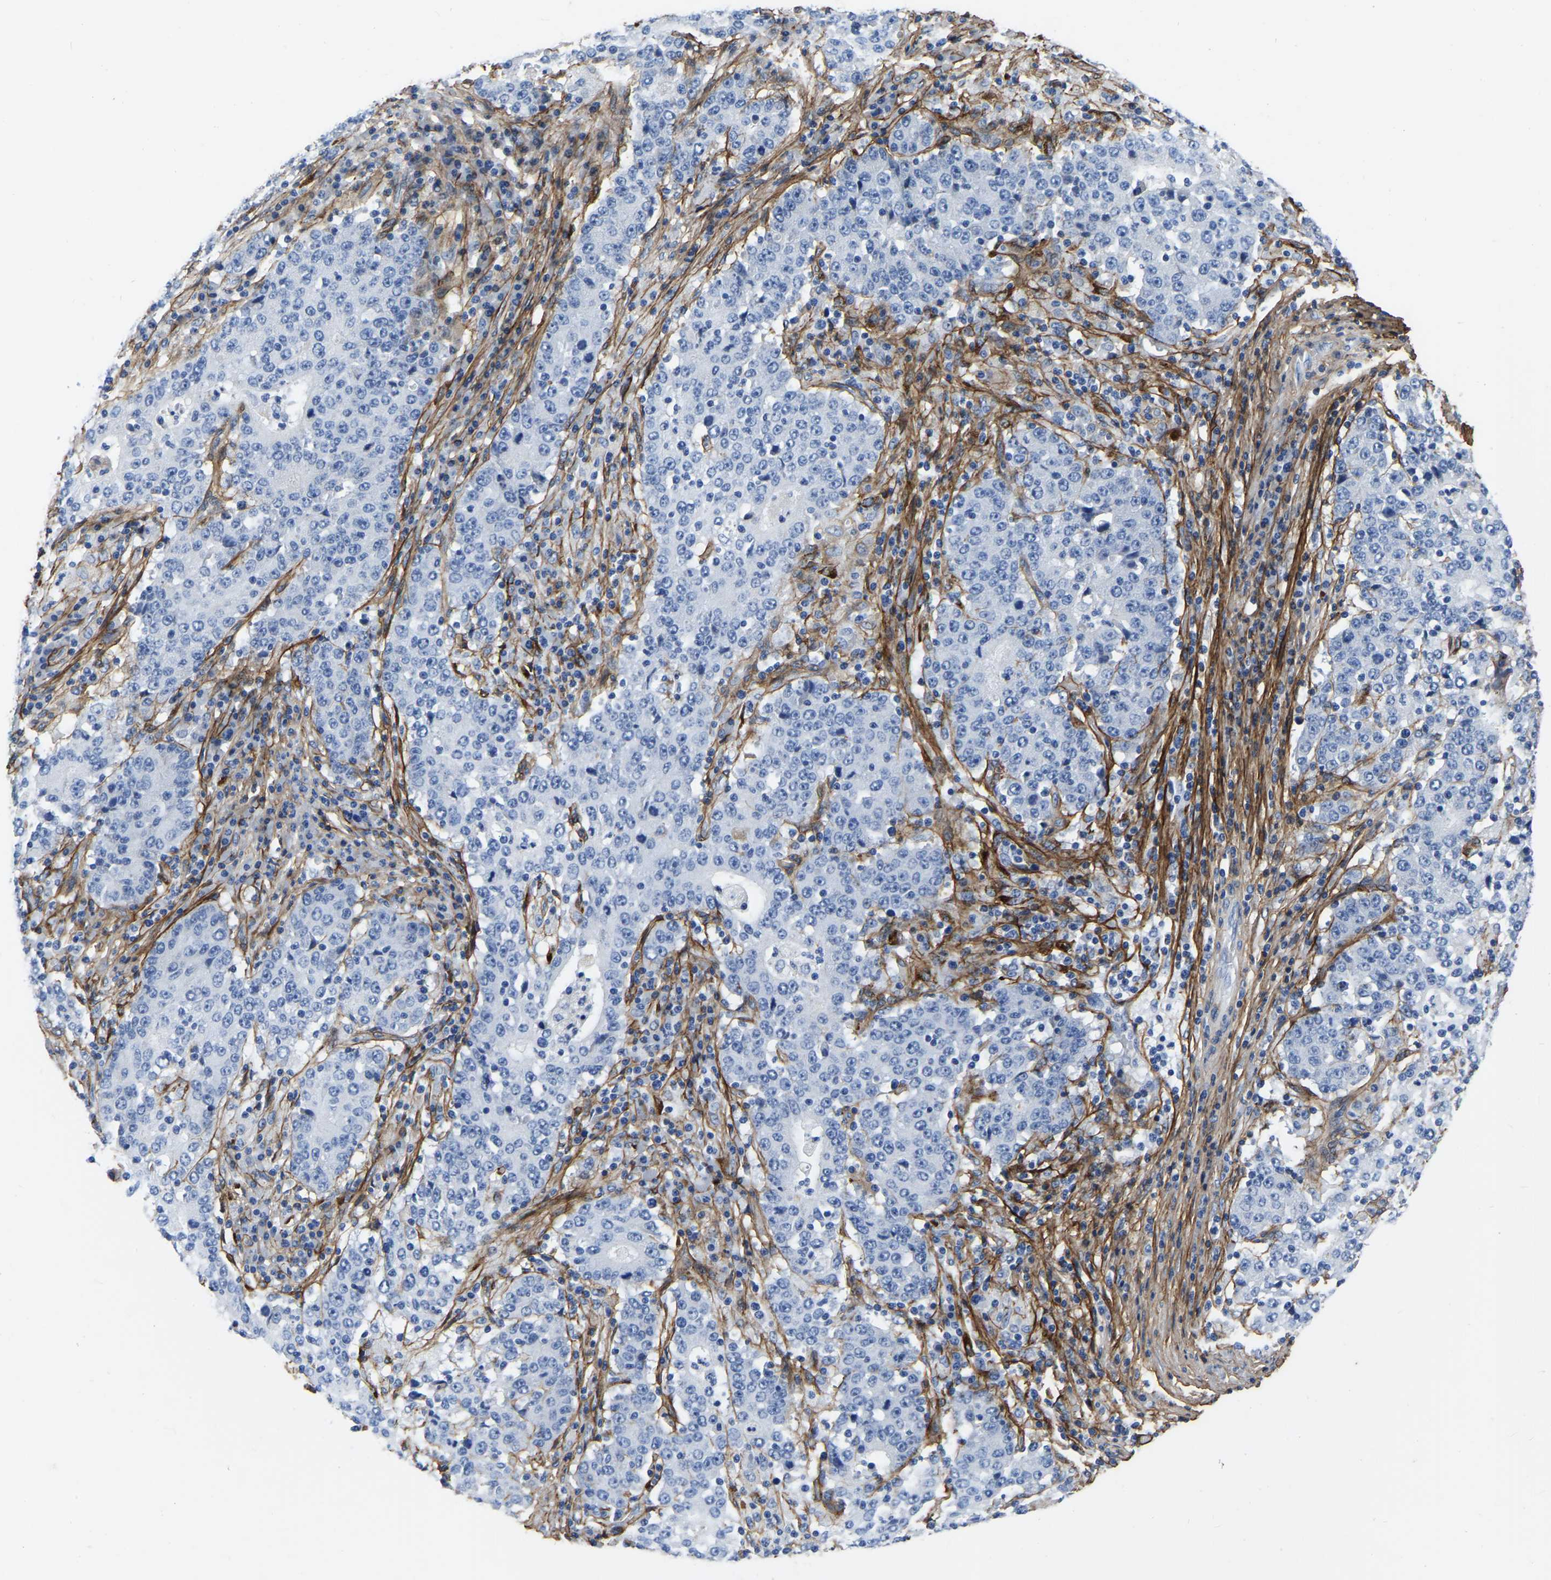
{"staining": {"intensity": "negative", "quantity": "none", "location": "none"}, "tissue": "stomach cancer", "cell_type": "Tumor cells", "image_type": "cancer", "snomed": [{"axis": "morphology", "description": "Adenocarcinoma, NOS"}, {"axis": "topography", "description": "Stomach"}], "caption": "IHC of adenocarcinoma (stomach) reveals no staining in tumor cells.", "gene": "COL6A1", "patient": {"sex": "male", "age": 59}}